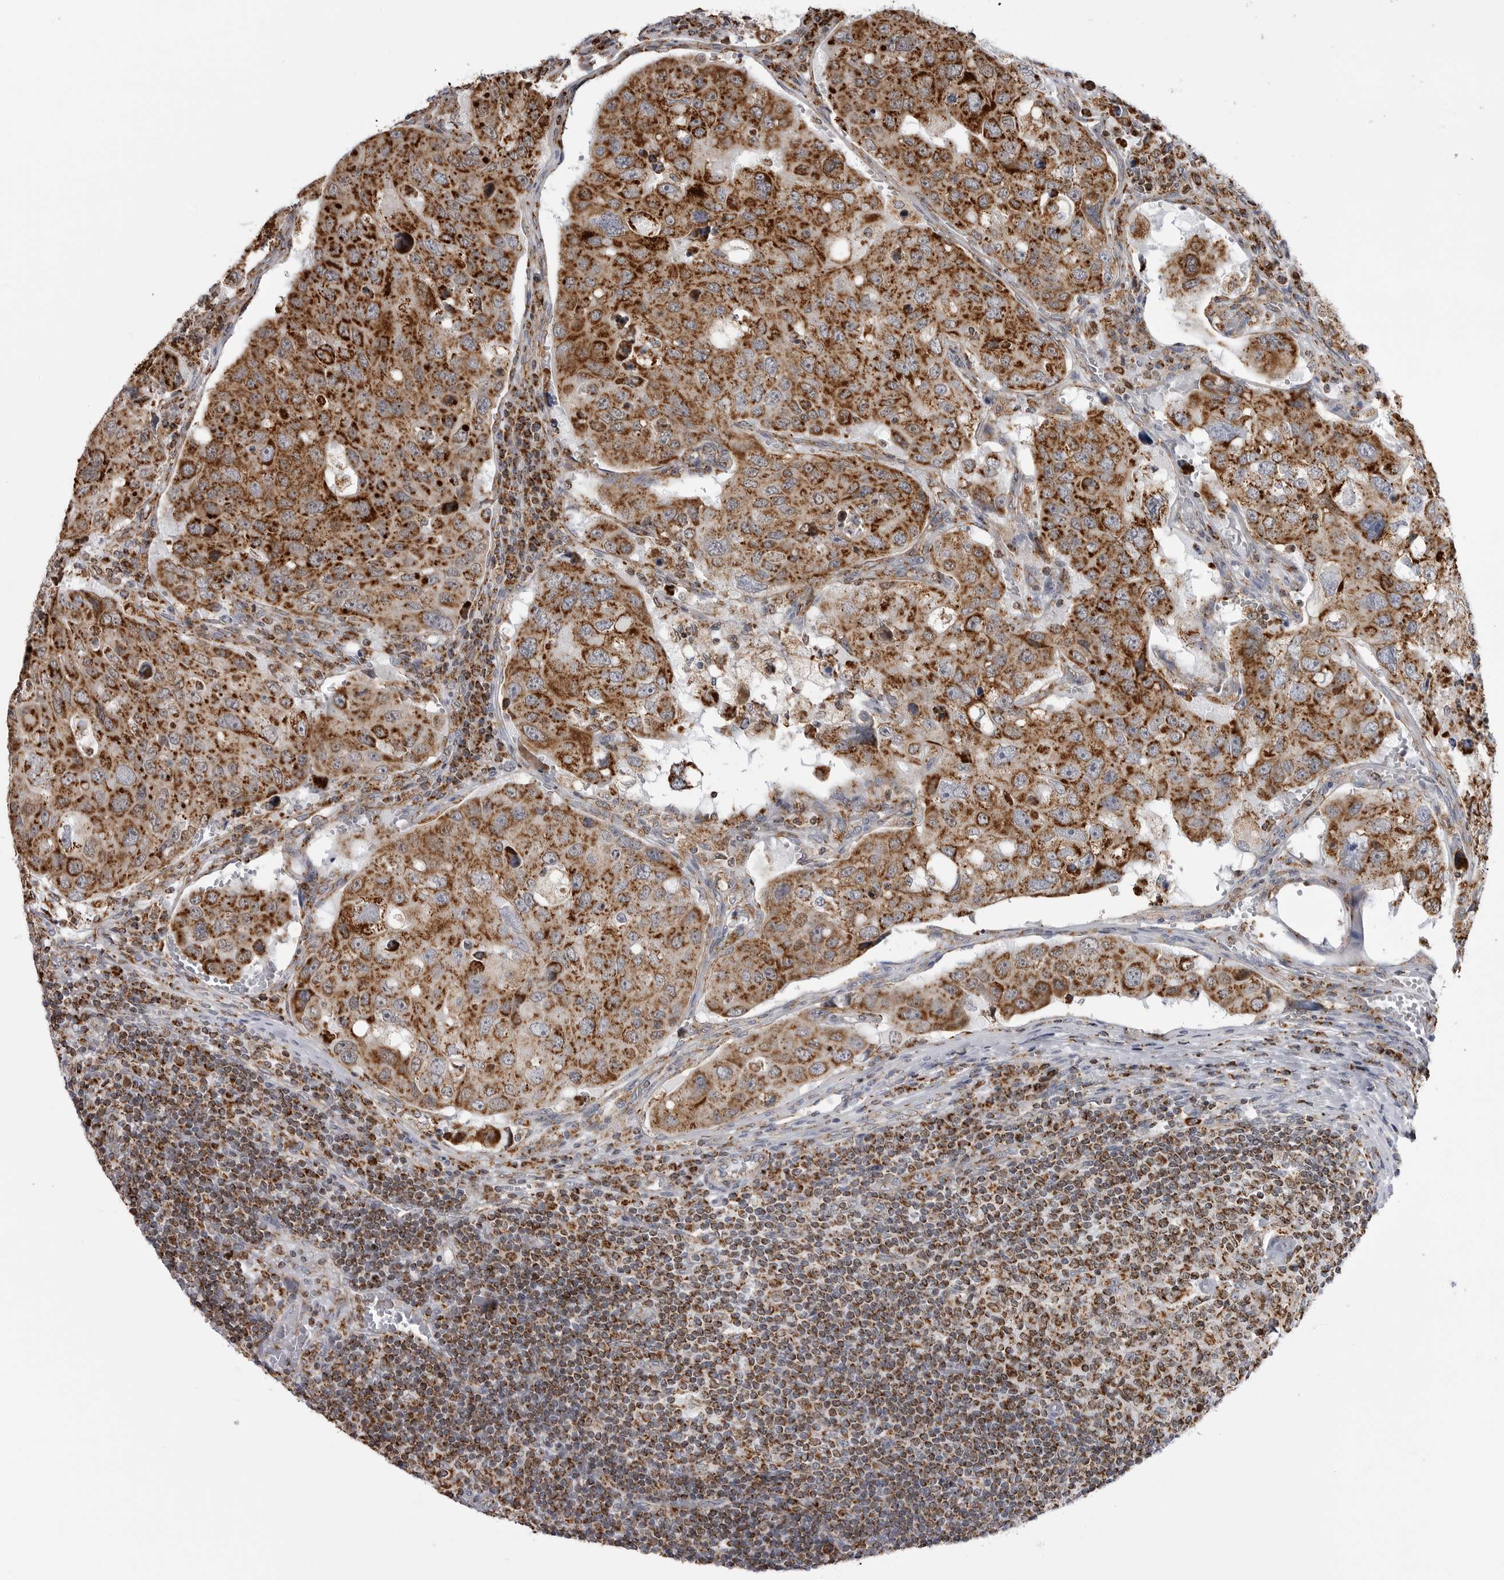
{"staining": {"intensity": "strong", "quantity": ">75%", "location": "cytoplasmic/membranous"}, "tissue": "urothelial cancer", "cell_type": "Tumor cells", "image_type": "cancer", "snomed": [{"axis": "morphology", "description": "Urothelial carcinoma, High grade"}, {"axis": "topography", "description": "Lymph node"}, {"axis": "topography", "description": "Urinary bladder"}], "caption": "Protein staining demonstrates strong cytoplasmic/membranous staining in approximately >75% of tumor cells in urothelial cancer. (brown staining indicates protein expression, while blue staining denotes nuclei).", "gene": "COX5A", "patient": {"sex": "male", "age": 51}}